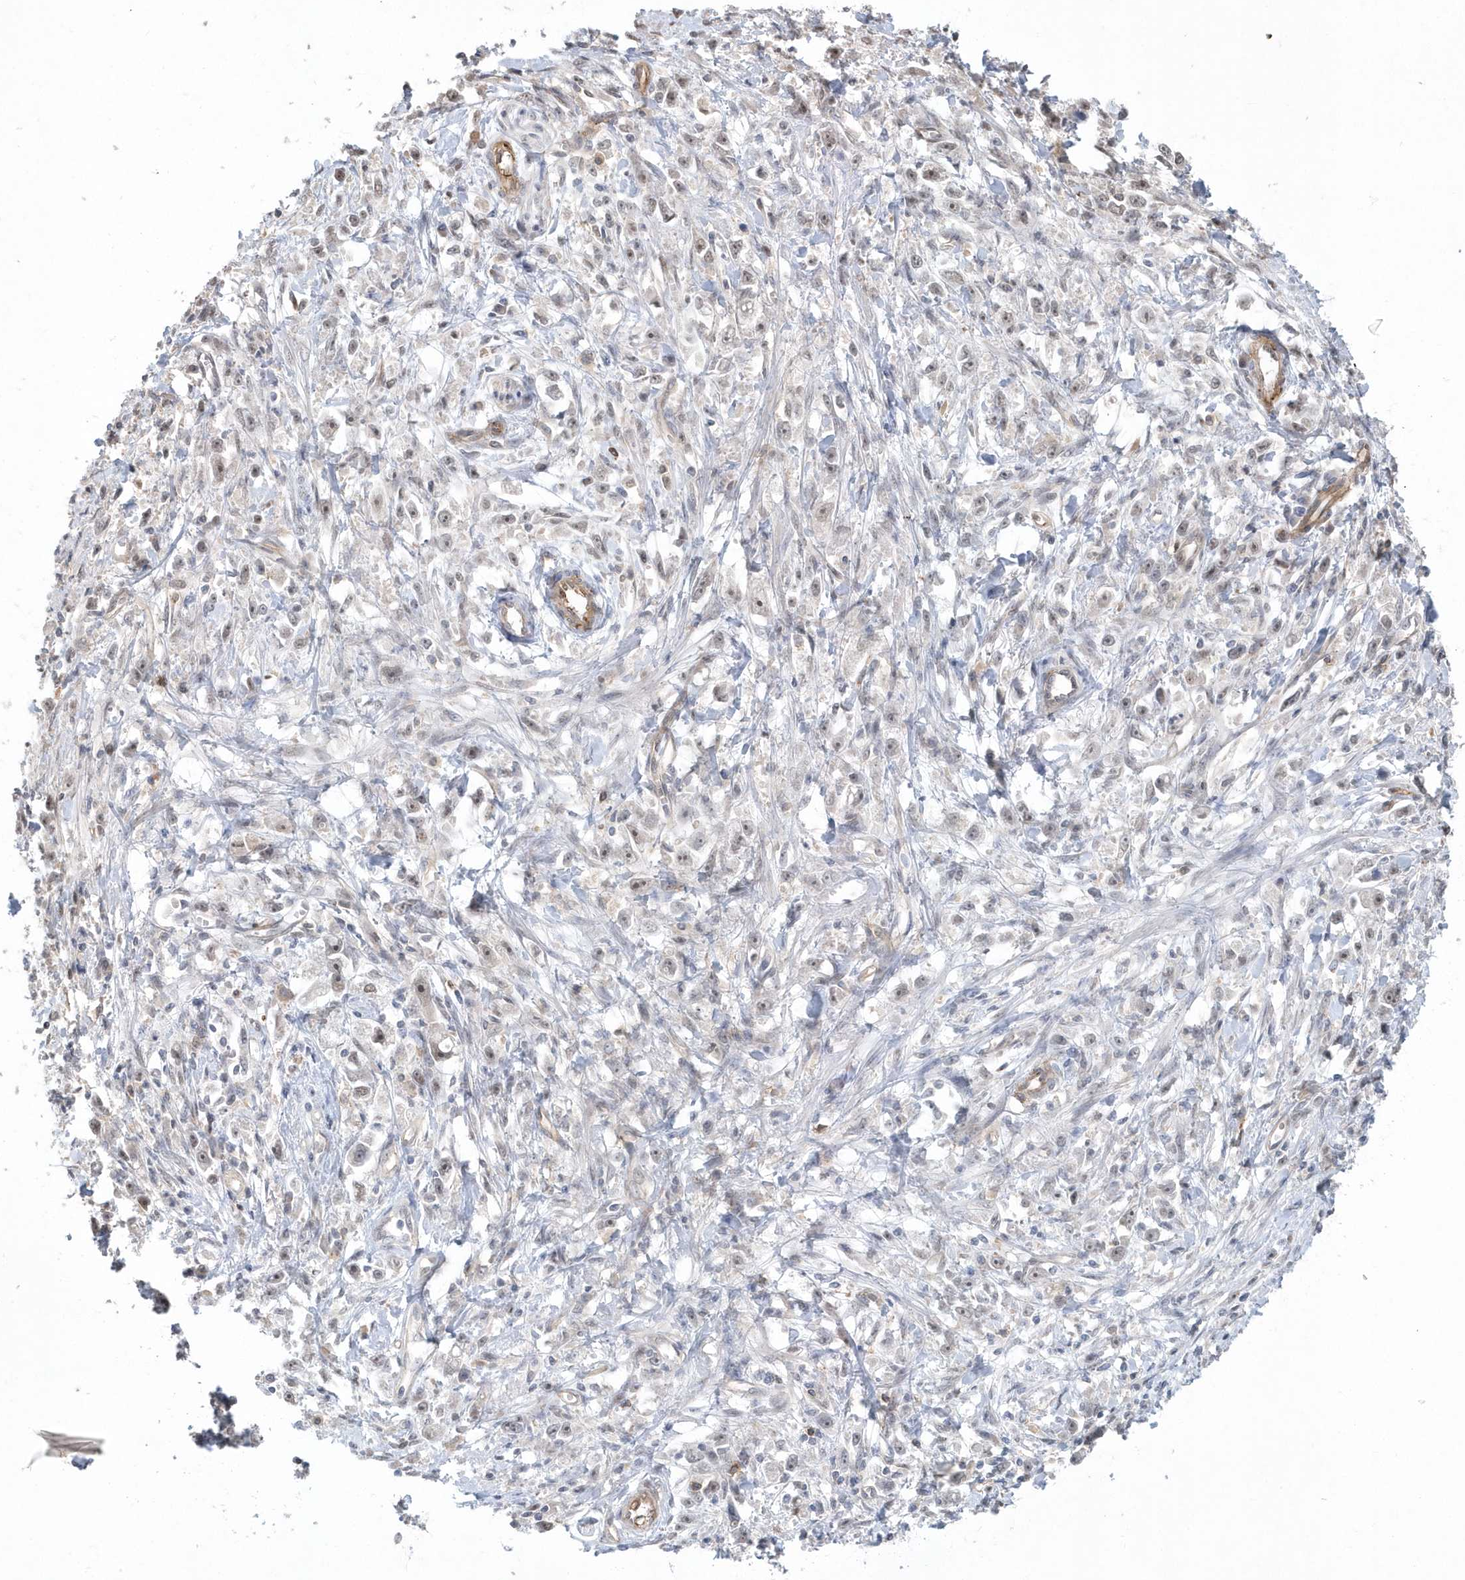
{"staining": {"intensity": "negative", "quantity": "none", "location": "none"}, "tissue": "stomach cancer", "cell_type": "Tumor cells", "image_type": "cancer", "snomed": [{"axis": "morphology", "description": "Adenocarcinoma, NOS"}, {"axis": "topography", "description": "Stomach"}], "caption": "Immunohistochemical staining of human stomach cancer reveals no significant positivity in tumor cells.", "gene": "CRIP3", "patient": {"sex": "female", "age": 59}}